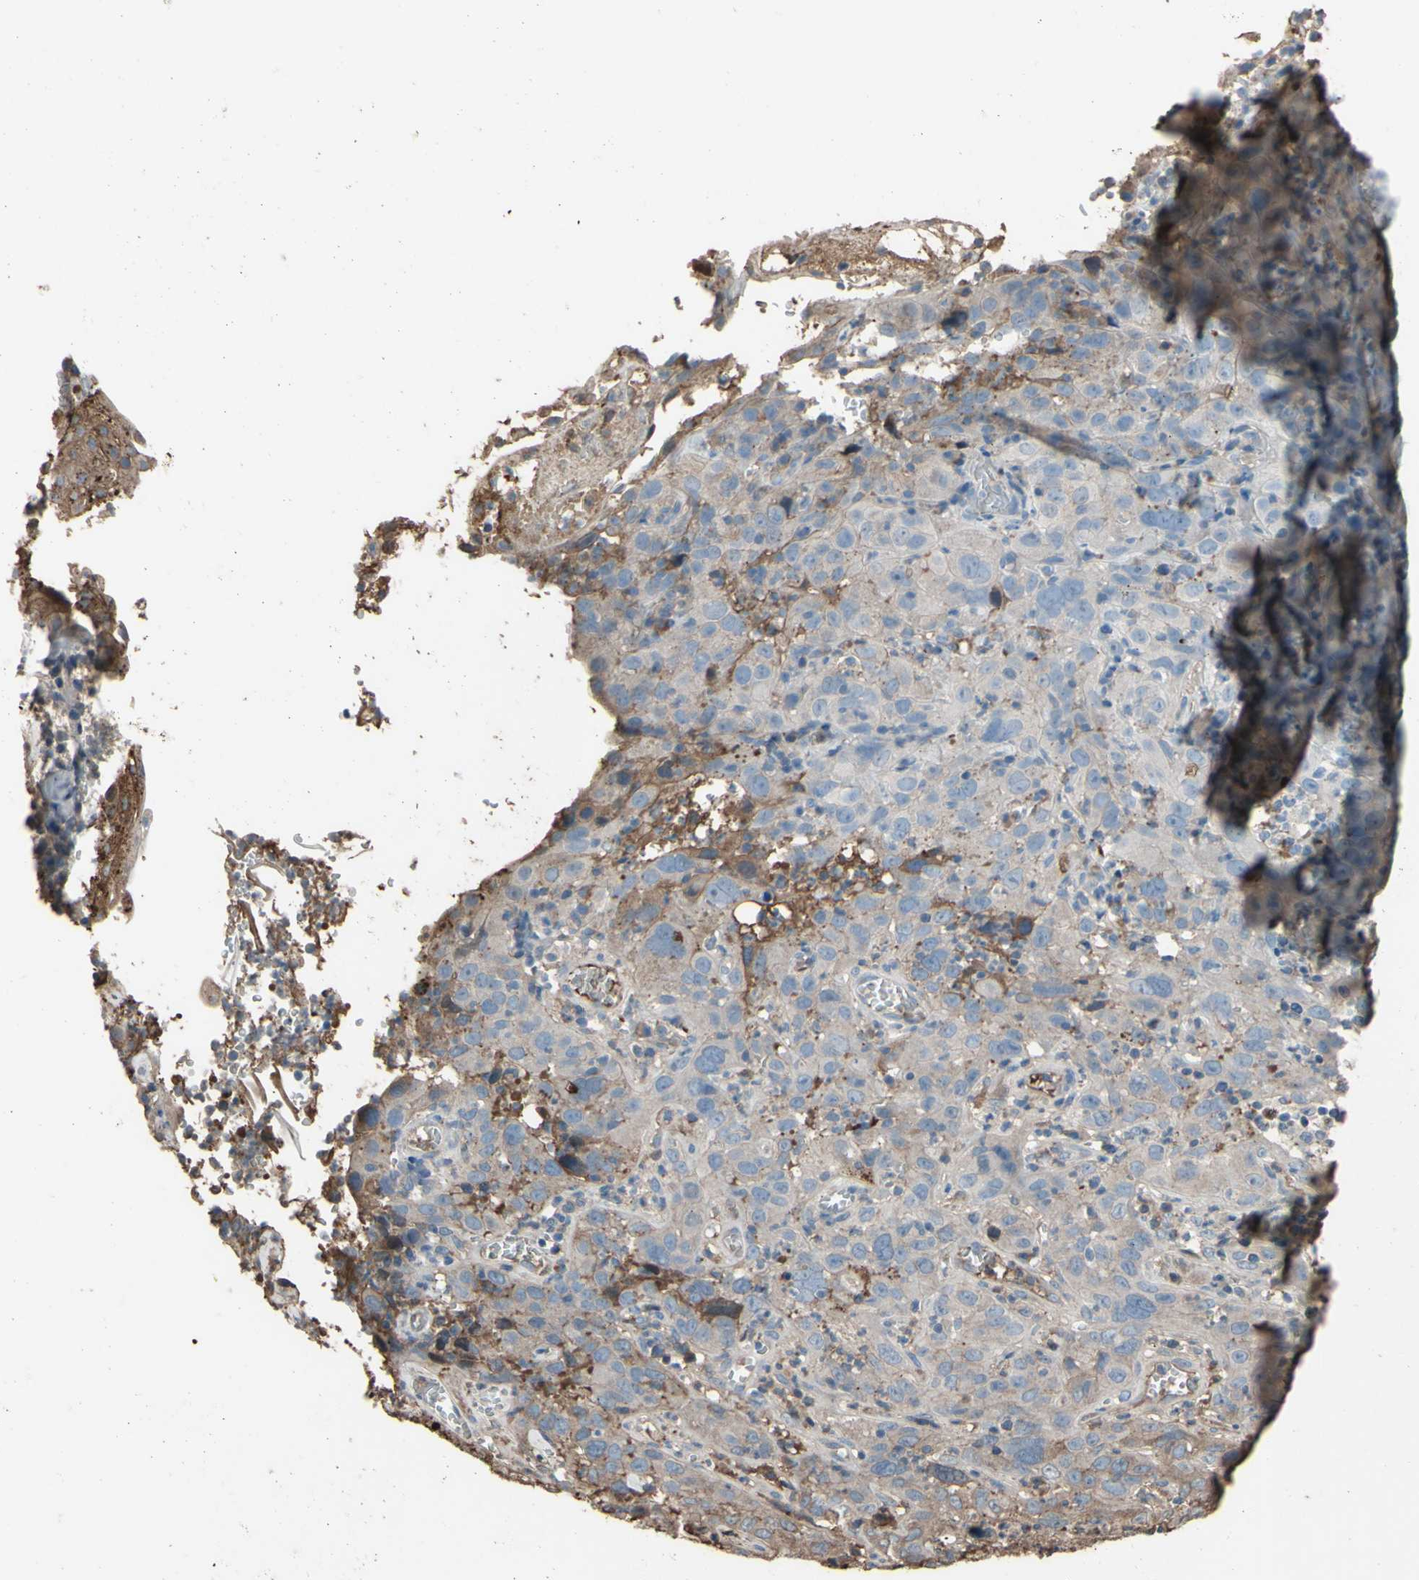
{"staining": {"intensity": "weak", "quantity": "25%-75%", "location": "cytoplasmic/membranous"}, "tissue": "cervical cancer", "cell_type": "Tumor cells", "image_type": "cancer", "snomed": [{"axis": "morphology", "description": "Squamous cell carcinoma, NOS"}, {"axis": "topography", "description": "Cervix"}], "caption": "This is an image of immunohistochemistry (IHC) staining of squamous cell carcinoma (cervical), which shows weak staining in the cytoplasmic/membranous of tumor cells.", "gene": "PTGDS", "patient": {"sex": "female", "age": 32}}